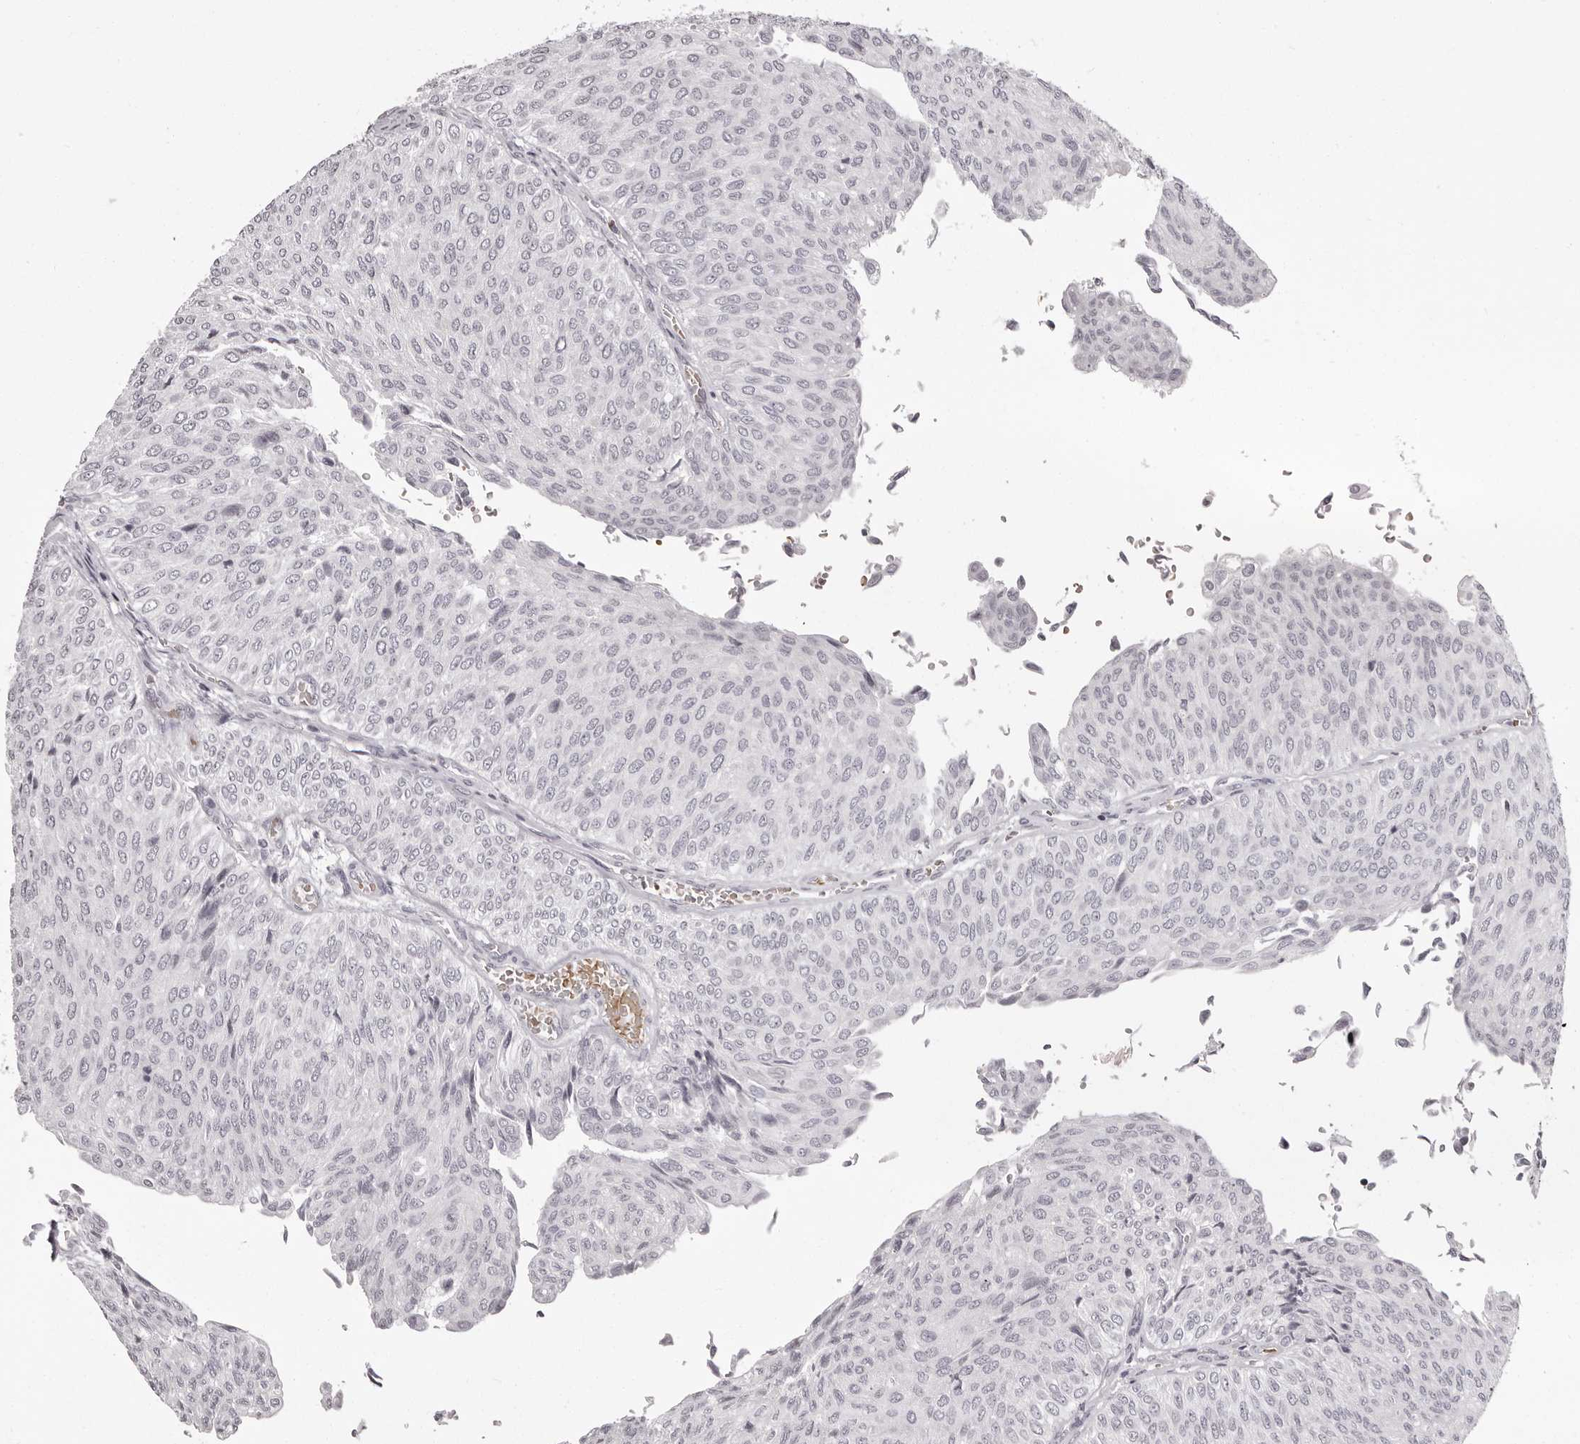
{"staining": {"intensity": "negative", "quantity": "none", "location": "none"}, "tissue": "urothelial cancer", "cell_type": "Tumor cells", "image_type": "cancer", "snomed": [{"axis": "morphology", "description": "Urothelial carcinoma, Low grade"}, {"axis": "topography", "description": "Urinary bladder"}], "caption": "Tumor cells are negative for protein expression in human urothelial cancer.", "gene": "C8orf74", "patient": {"sex": "male", "age": 78}}